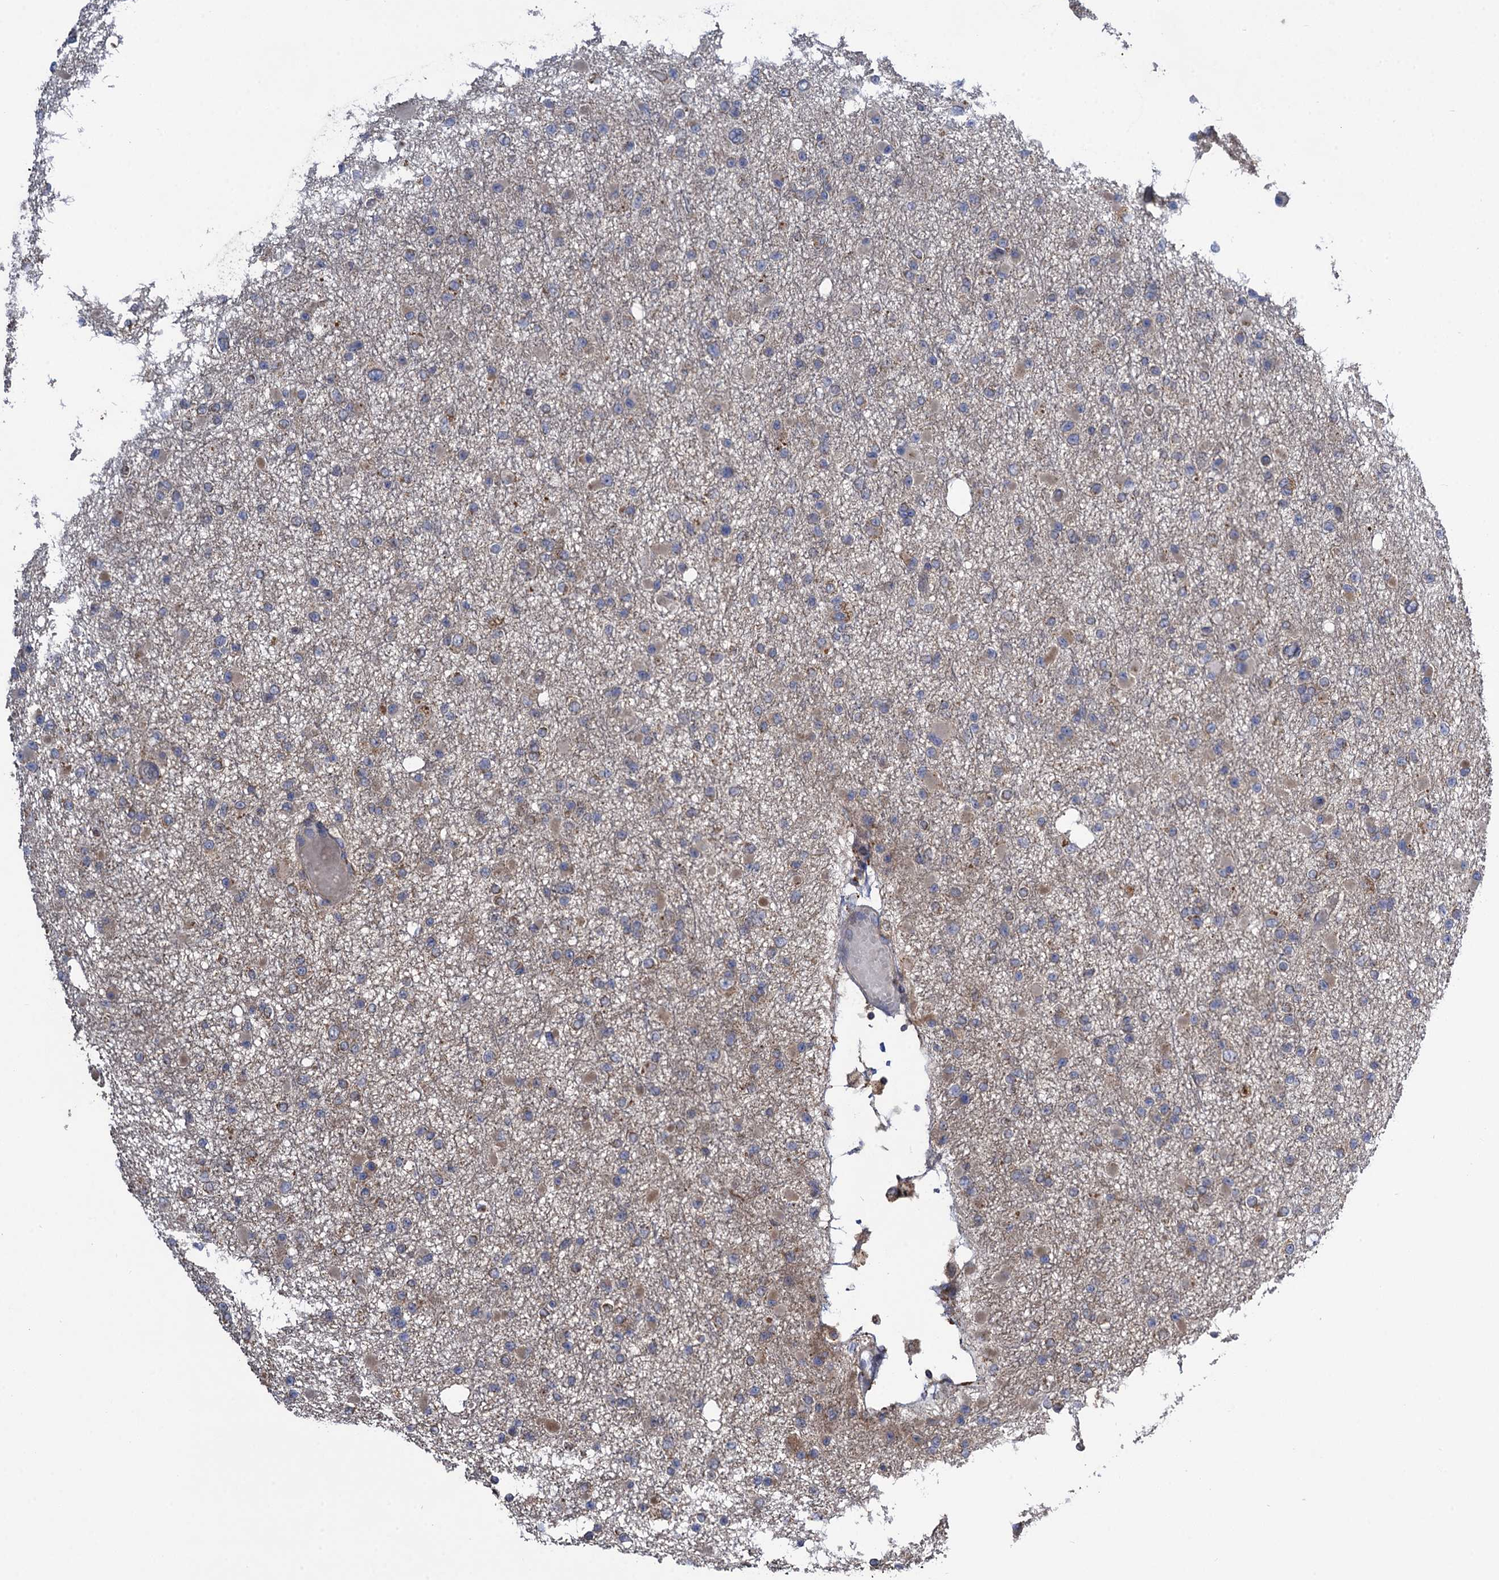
{"staining": {"intensity": "moderate", "quantity": "<25%", "location": "cytoplasmic/membranous"}, "tissue": "glioma", "cell_type": "Tumor cells", "image_type": "cancer", "snomed": [{"axis": "morphology", "description": "Glioma, malignant, Low grade"}, {"axis": "topography", "description": "Brain"}], "caption": "DAB (3,3'-diaminobenzidine) immunohistochemical staining of human malignant low-grade glioma demonstrates moderate cytoplasmic/membranous protein staining in approximately <25% of tumor cells.", "gene": "WDR88", "patient": {"sex": "female", "age": 22}}